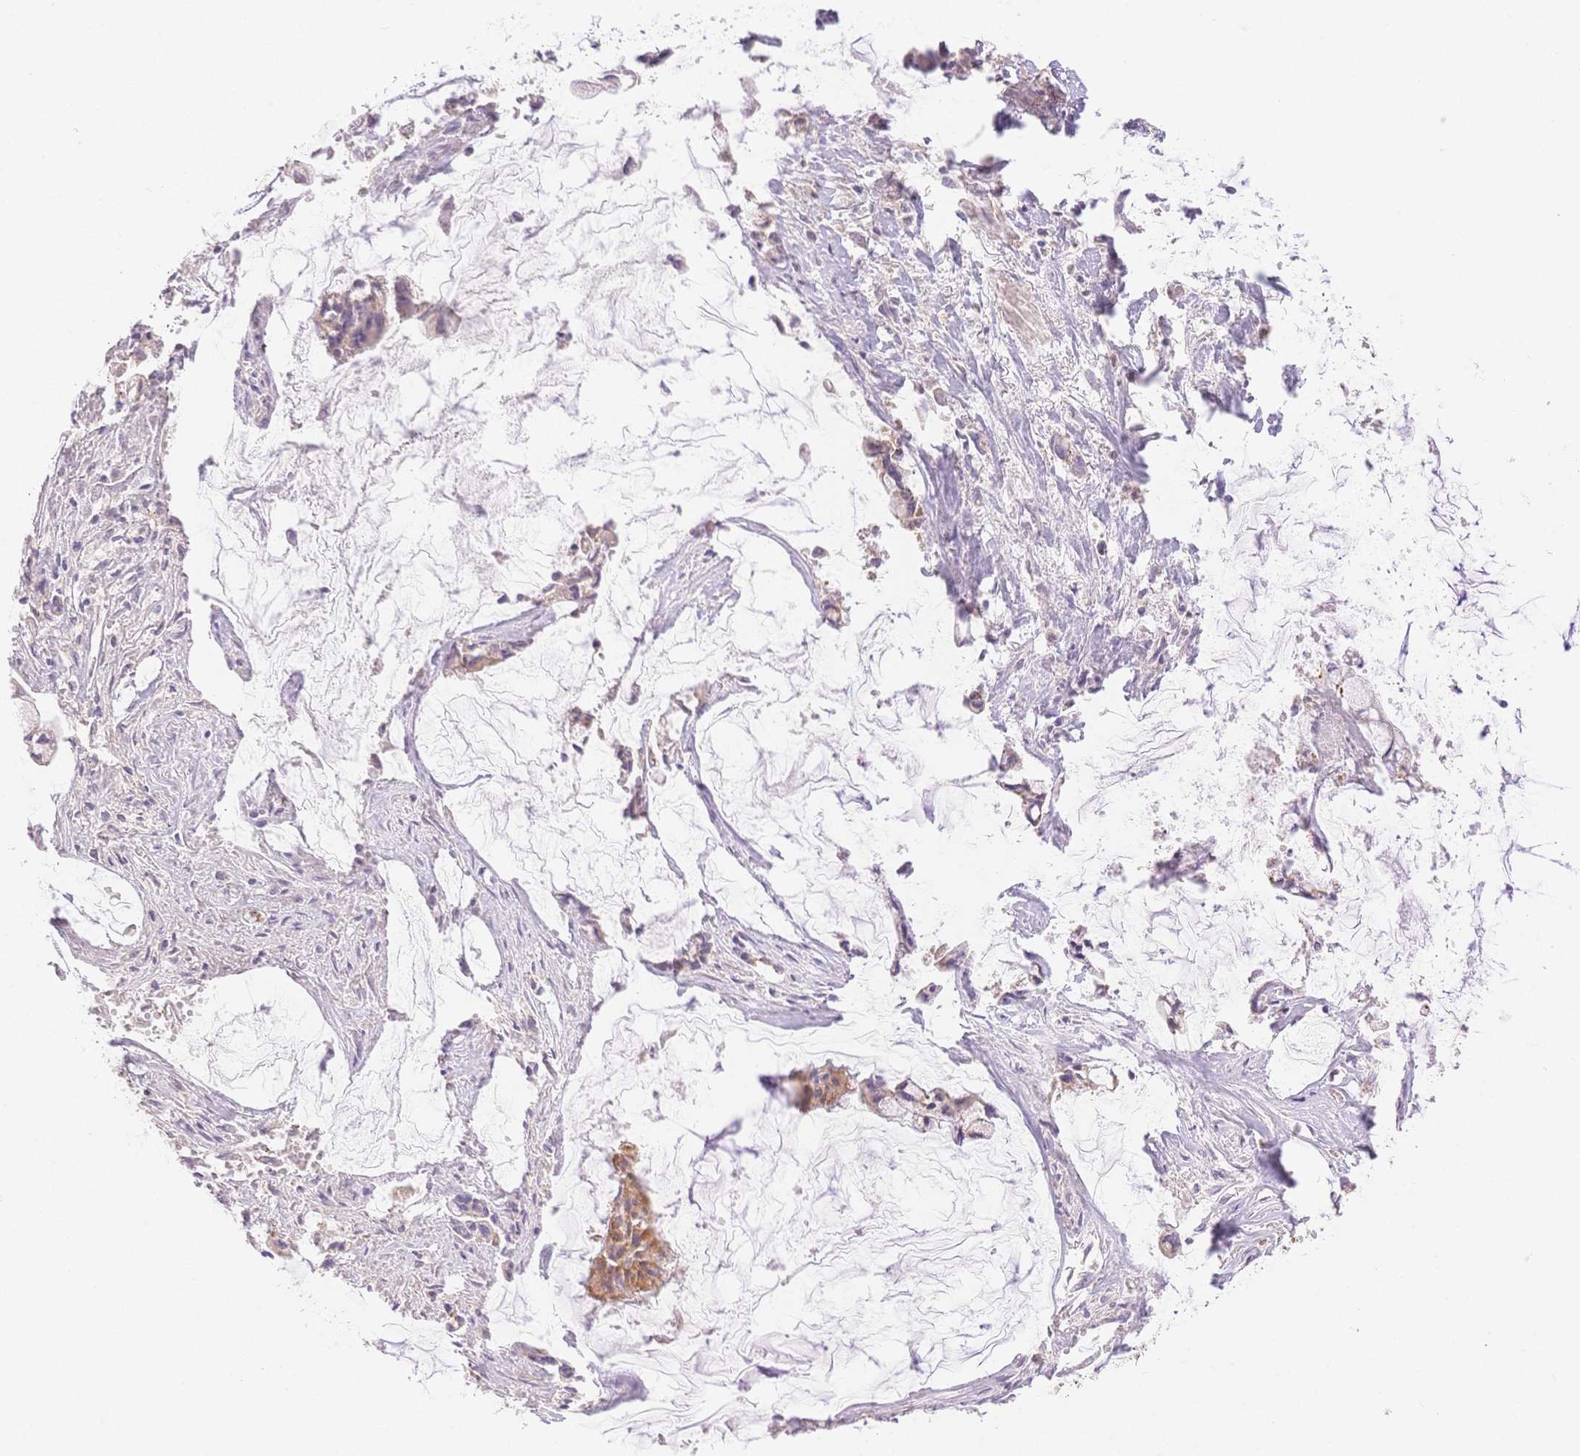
{"staining": {"intensity": "weak", "quantity": "25%-75%", "location": "cytoplasmic/membranous"}, "tissue": "ovarian cancer", "cell_type": "Tumor cells", "image_type": "cancer", "snomed": [{"axis": "morphology", "description": "Cystadenocarcinoma, mucinous, NOS"}, {"axis": "topography", "description": "Ovary"}], "caption": "A low amount of weak cytoplasmic/membranous staining is identified in approximately 25%-75% of tumor cells in ovarian cancer (mucinous cystadenocarcinoma) tissue.", "gene": "WDR54", "patient": {"sex": "female", "age": 90}}